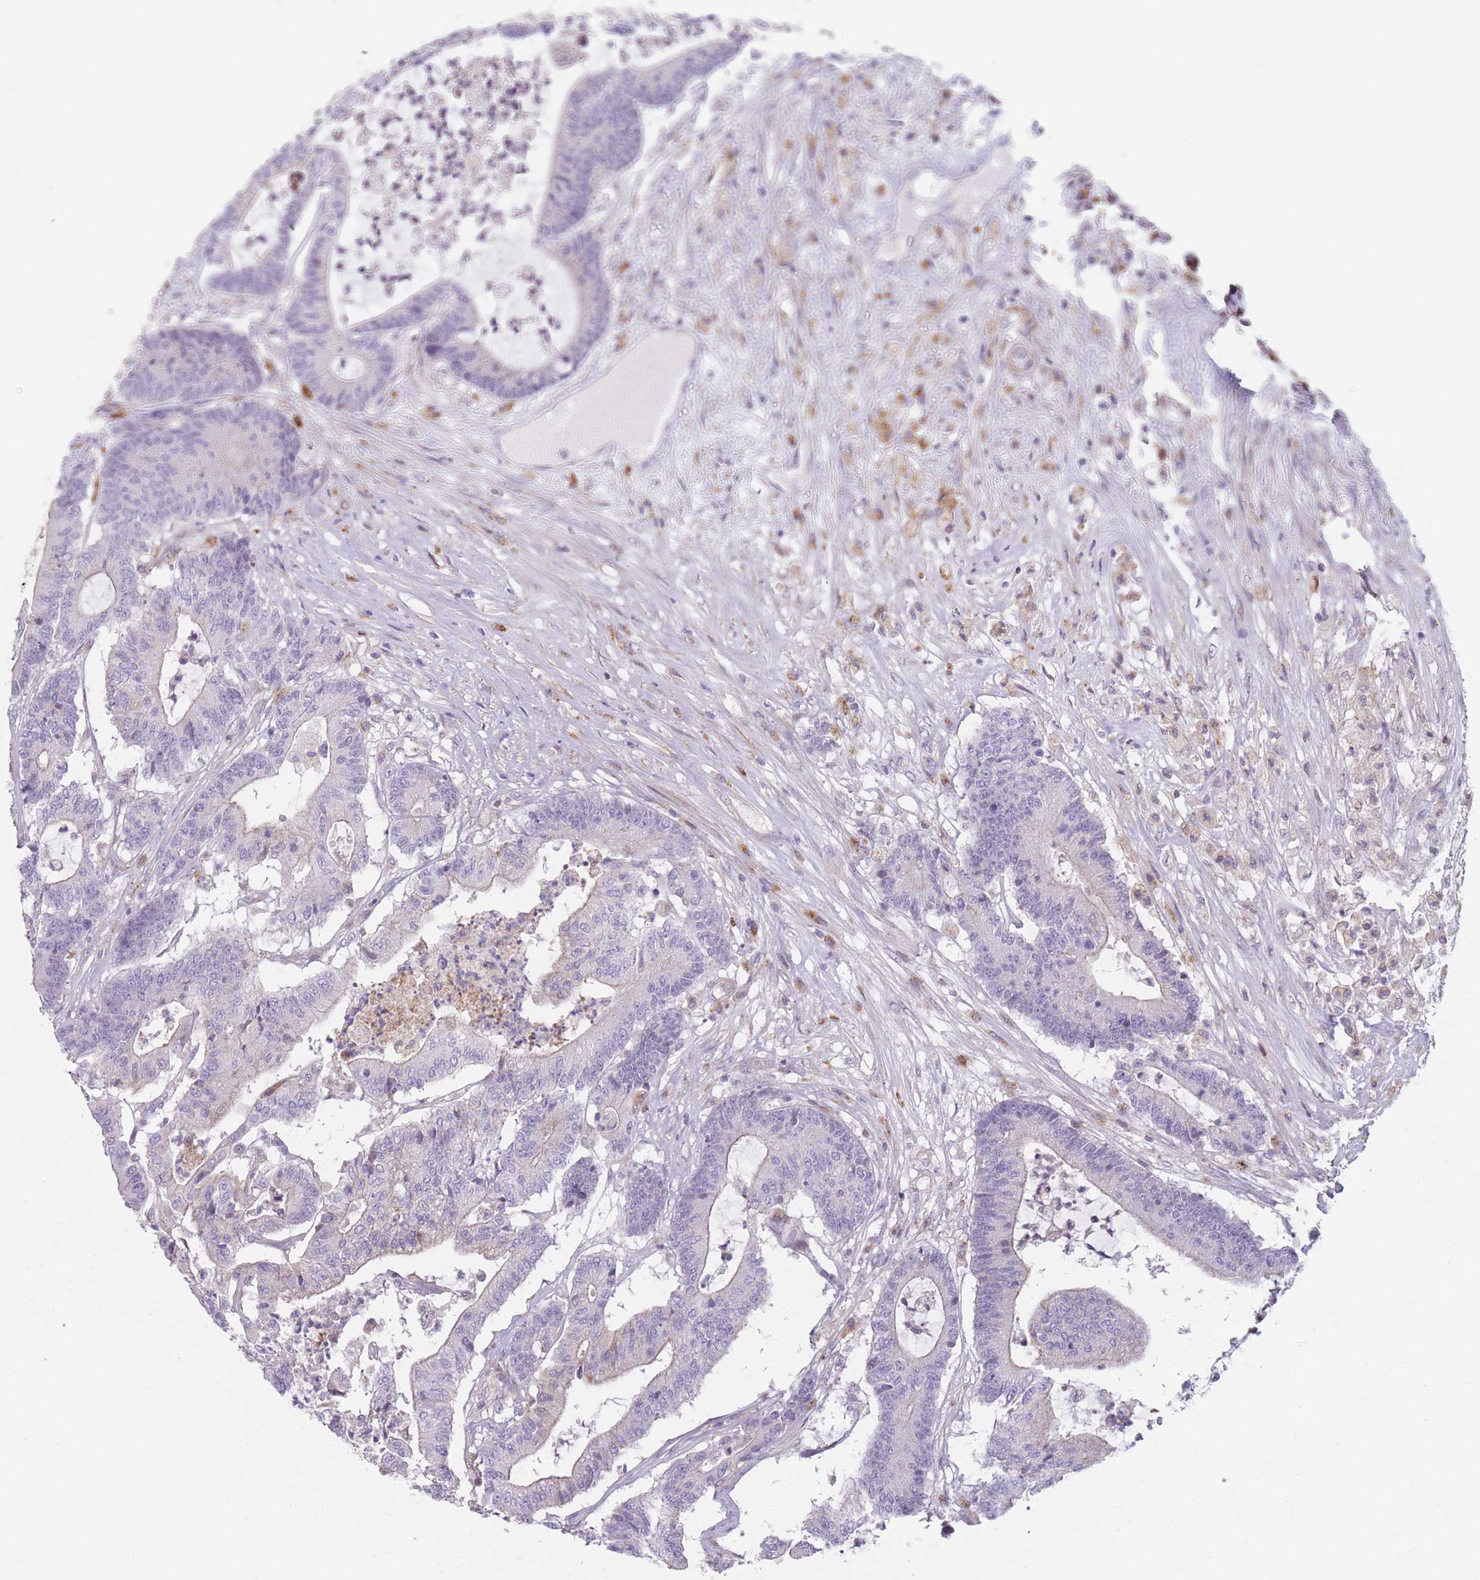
{"staining": {"intensity": "negative", "quantity": "none", "location": "none"}, "tissue": "colorectal cancer", "cell_type": "Tumor cells", "image_type": "cancer", "snomed": [{"axis": "morphology", "description": "Adenocarcinoma, NOS"}, {"axis": "topography", "description": "Colon"}], "caption": "This is a image of immunohistochemistry (IHC) staining of adenocarcinoma (colorectal), which shows no staining in tumor cells.", "gene": "SMPD4", "patient": {"sex": "female", "age": 84}}